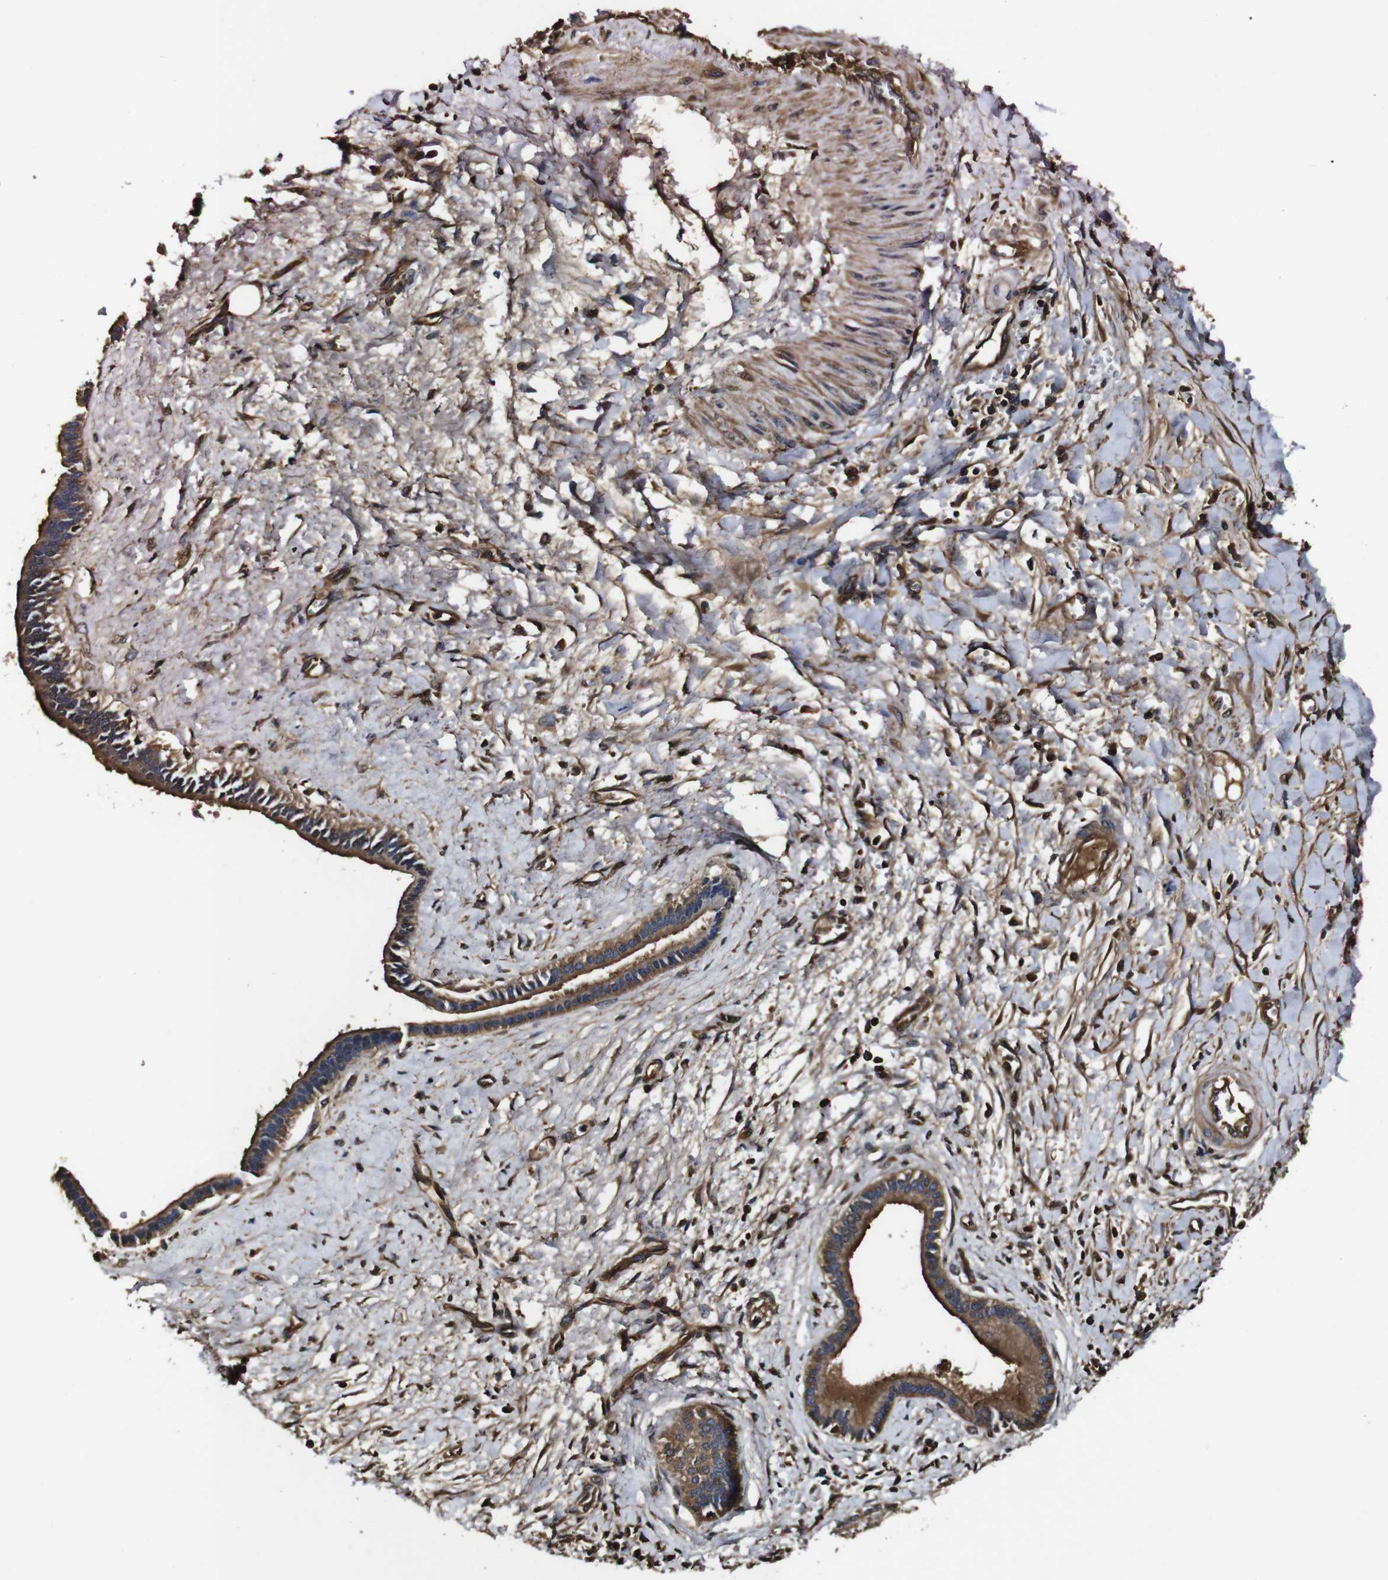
{"staining": {"intensity": "moderate", "quantity": ">75%", "location": "cytoplasmic/membranous"}, "tissue": "liver cancer", "cell_type": "Tumor cells", "image_type": "cancer", "snomed": [{"axis": "morphology", "description": "Cholangiocarcinoma"}, {"axis": "topography", "description": "Liver"}], "caption": "Cholangiocarcinoma (liver) was stained to show a protein in brown. There is medium levels of moderate cytoplasmic/membranous positivity in about >75% of tumor cells.", "gene": "MSN", "patient": {"sex": "female", "age": 65}}